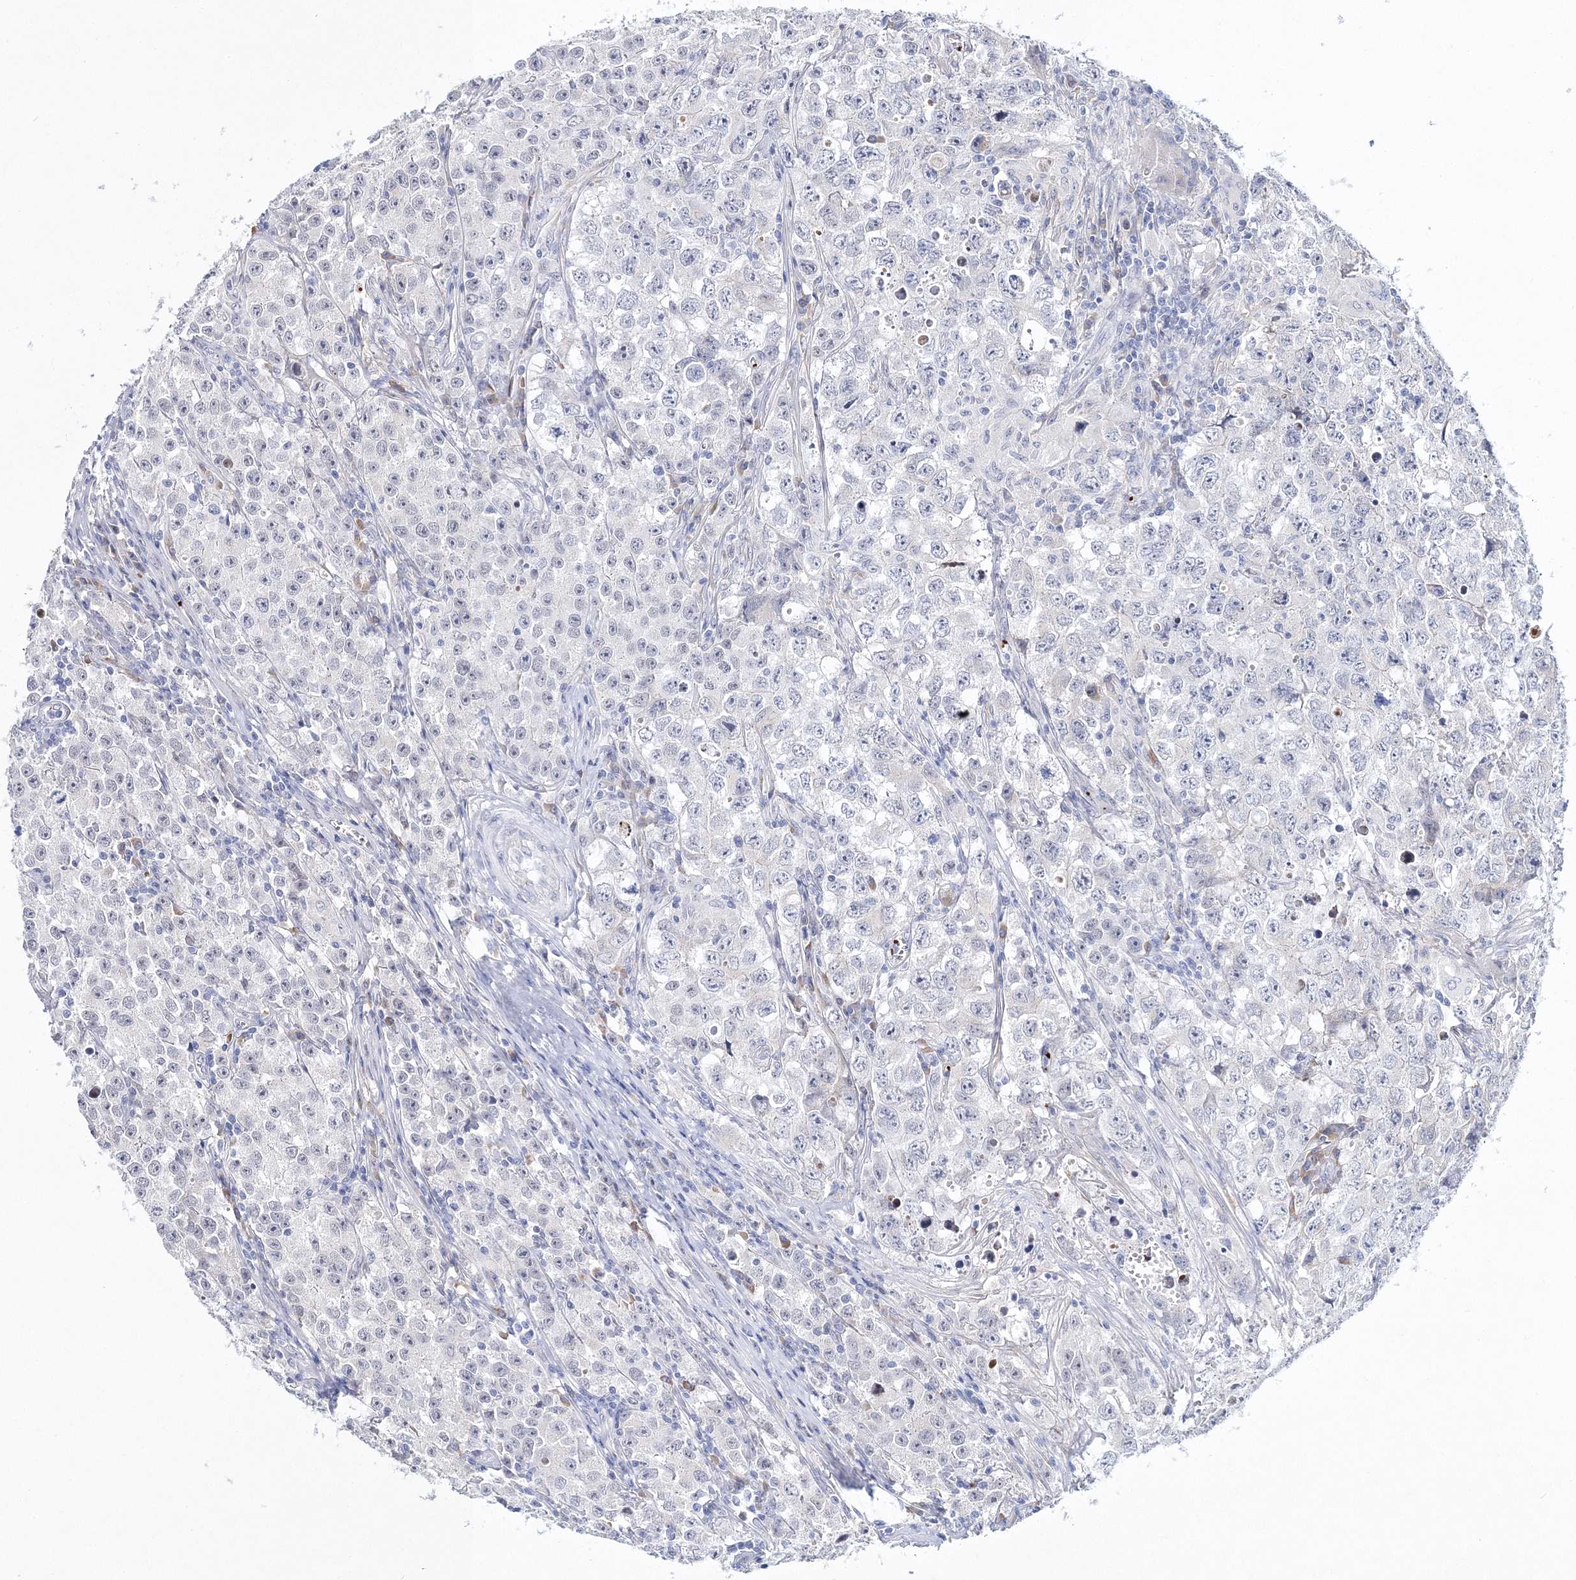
{"staining": {"intensity": "negative", "quantity": "none", "location": "none"}, "tissue": "testis cancer", "cell_type": "Tumor cells", "image_type": "cancer", "snomed": [{"axis": "morphology", "description": "Seminoma, NOS"}, {"axis": "morphology", "description": "Carcinoma, Embryonal, NOS"}, {"axis": "topography", "description": "Testis"}], "caption": "This is an immunohistochemistry (IHC) histopathology image of testis cancer (embryonal carcinoma). There is no positivity in tumor cells.", "gene": "MYOZ2", "patient": {"sex": "male", "age": 43}}